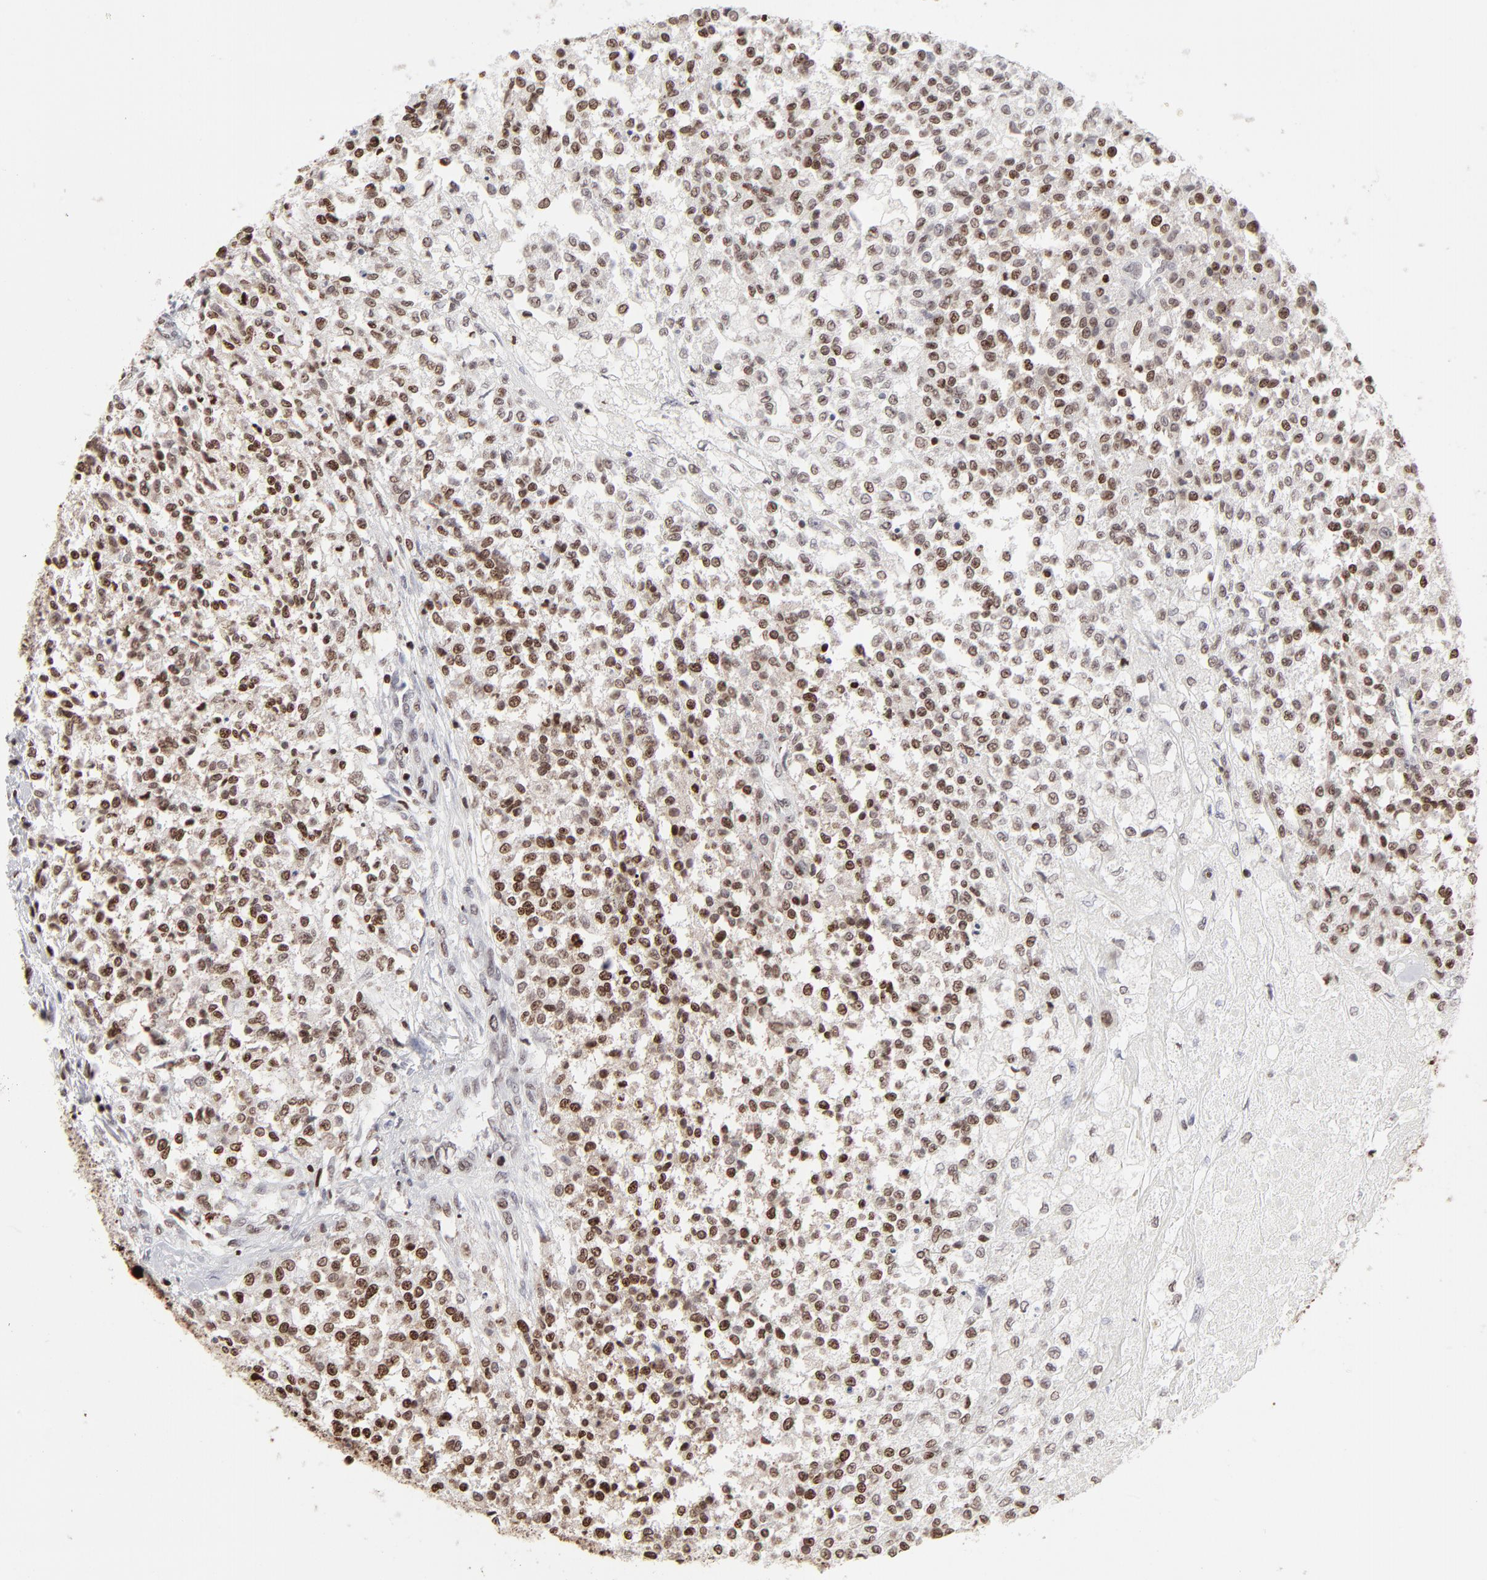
{"staining": {"intensity": "moderate", "quantity": "25%-75%", "location": "nuclear"}, "tissue": "testis cancer", "cell_type": "Tumor cells", "image_type": "cancer", "snomed": [{"axis": "morphology", "description": "Seminoma, NOS"}, {"axis": "topography", "description": "Testis"}], "caption": "This photomicrograph displays seminoma (testis) stained with IHC to label a protein in brown. The nuclear of tumor cells show moderate positivity for the protein. Nuclei are counter-stained blue.", "gene": "PARP1", "patient": {"sex": "male", "age": 59}}